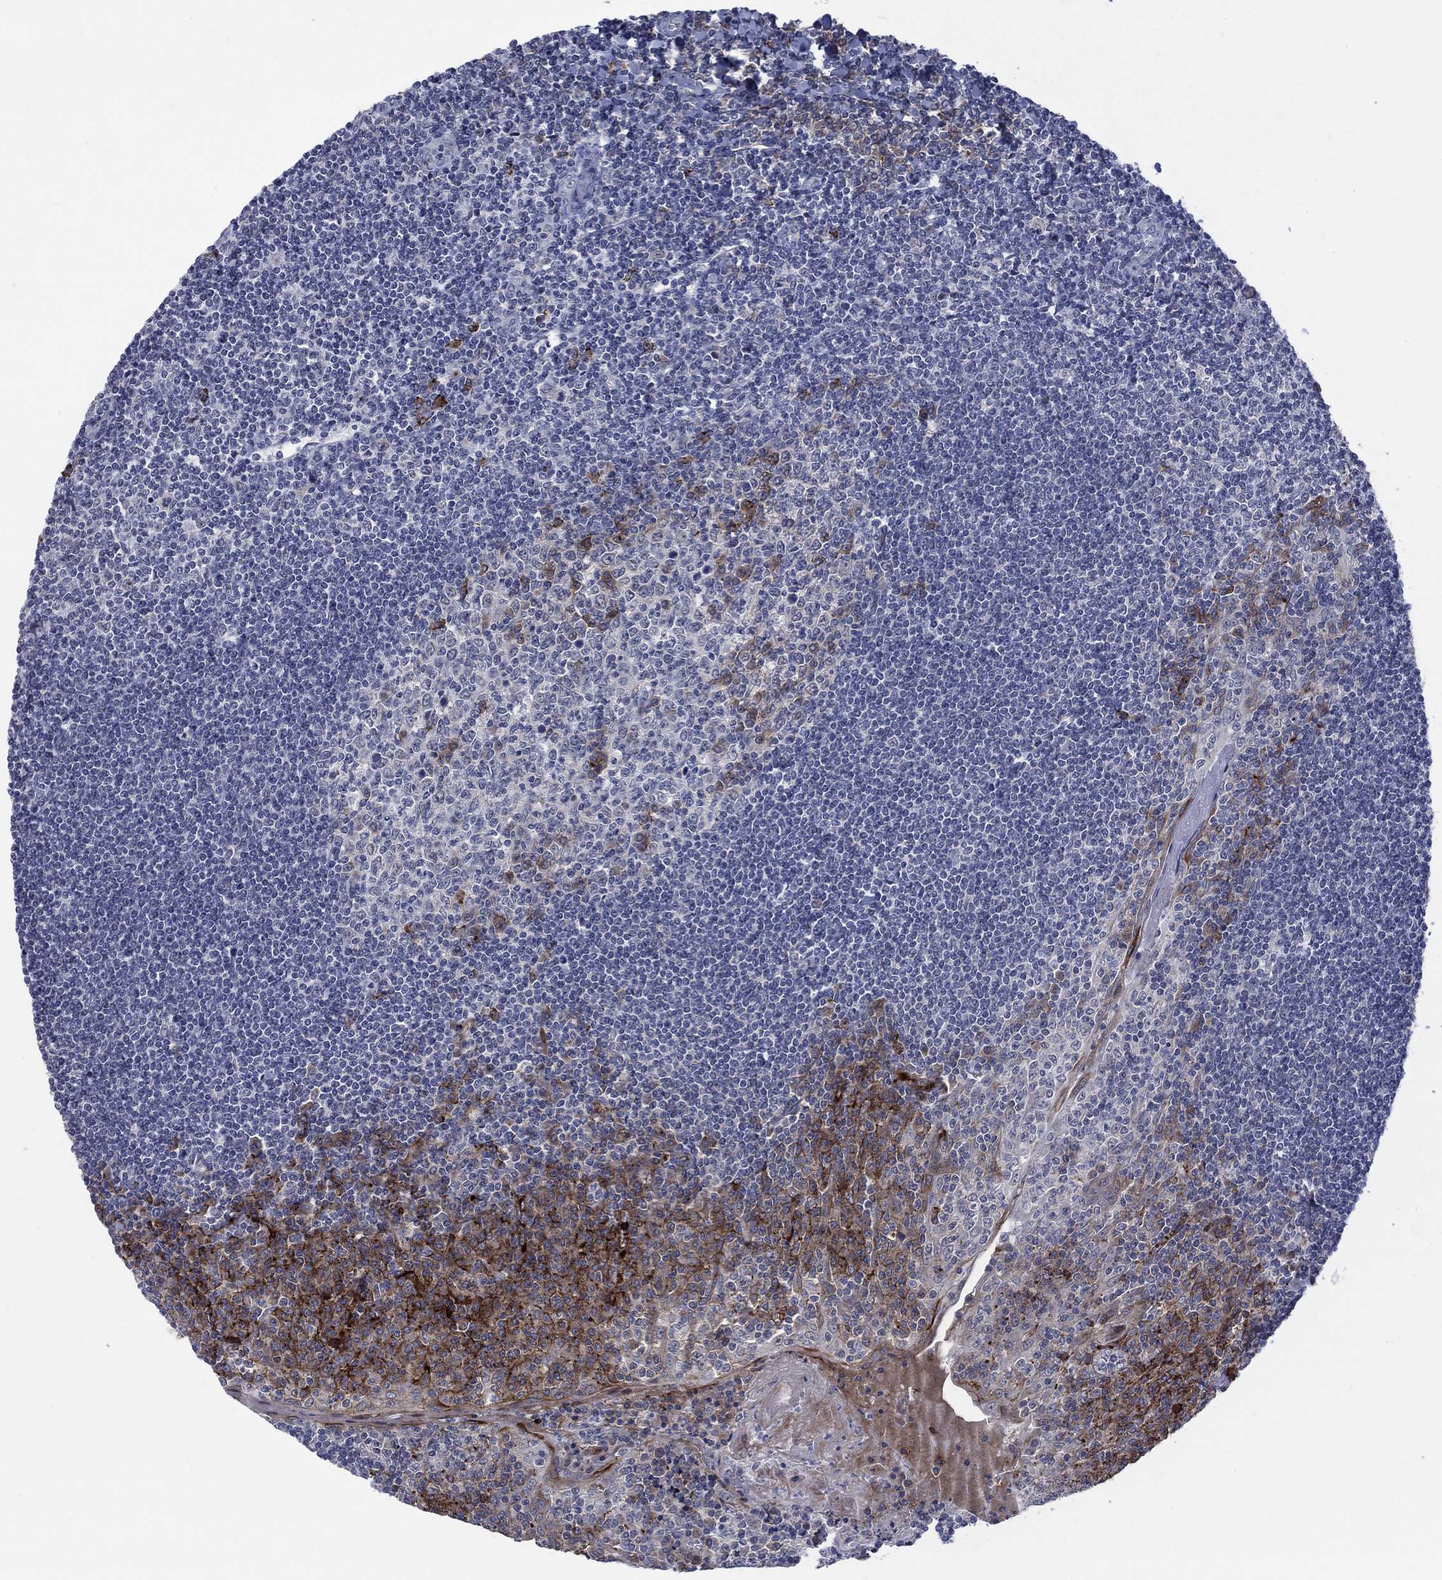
{"staining": {"intensity": "moderate", "quantity": "<25%", "location": "cytoplasmic/membranous"}, "tissue": "tonsil", "cell_type": "Germinal center cells", "image_type": "normal", "snomed": [{"axis": "morphology", "description": "Normal tissue, NOS"}, {"axis": "topography", "description": "Tonsil"}], "caption": "This histopathology image shows IHC staining of normal human tonsil, with low moderate cytoplasmic/membranous expression in about <25% of germinal center cells.", "gene": "SDC1", "patient": {"sex": "female", "age": 12}}